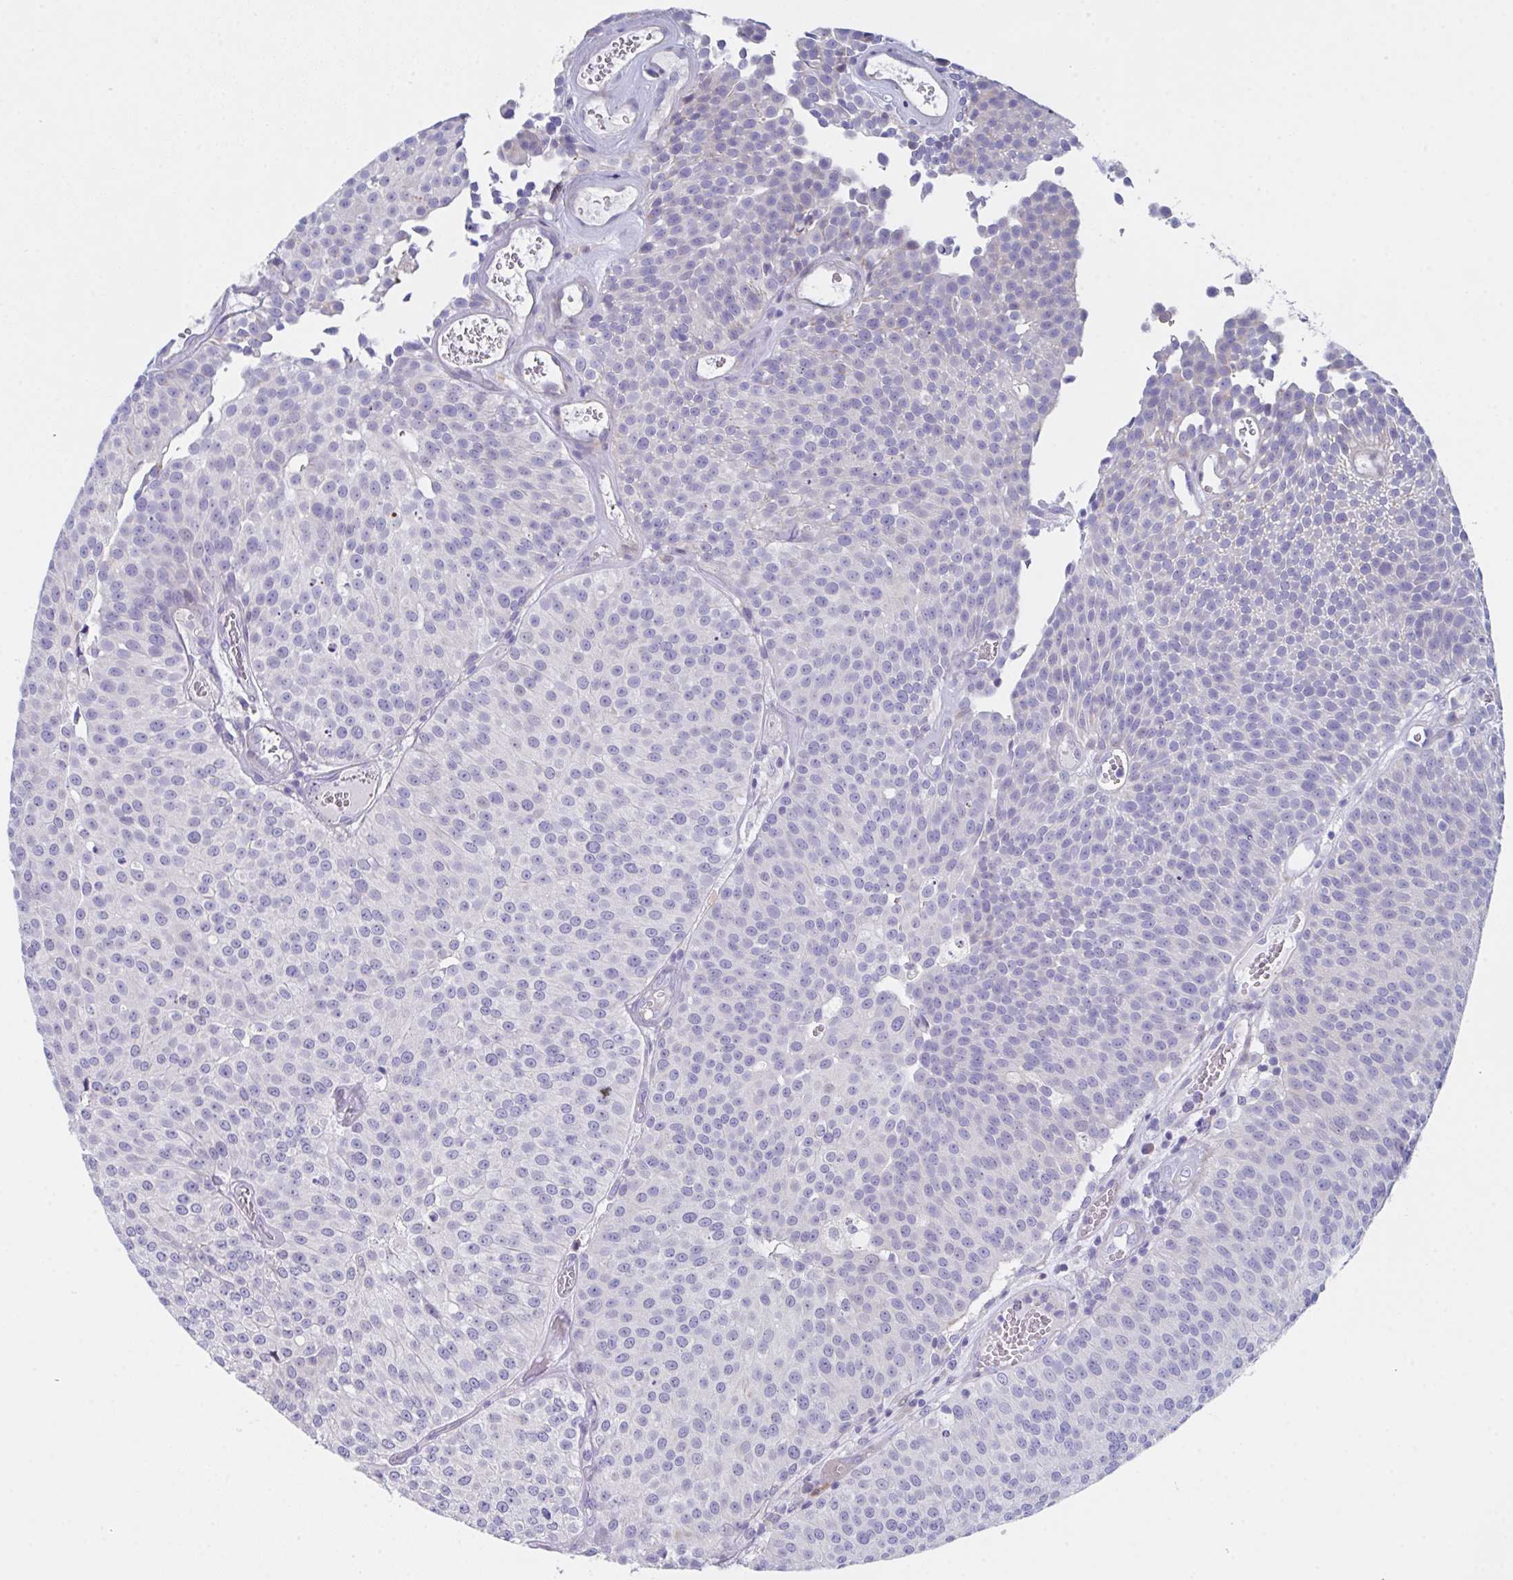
{"staining": {"intensity": "negative", "quantity": "none", "location": "none"}, "tissue": "urothelial cancer", "cell_type": "Tumor cells", "image_type": "cancer", "snomed": [{"axis": "morphology", "description": "Urothelial carcinoma, Low grade"}, {"axis": "topography", "description": "Urinary bladder"}], "caption": "An immunohistochemistry (IHC) image of urothelial carcinoma (low-grade) is shown. There is no staining in tumor cells of urothelial carcinoma (low-grade).", "gene": "FBXO47", "patient": {"sex": "female", "age": 79}}